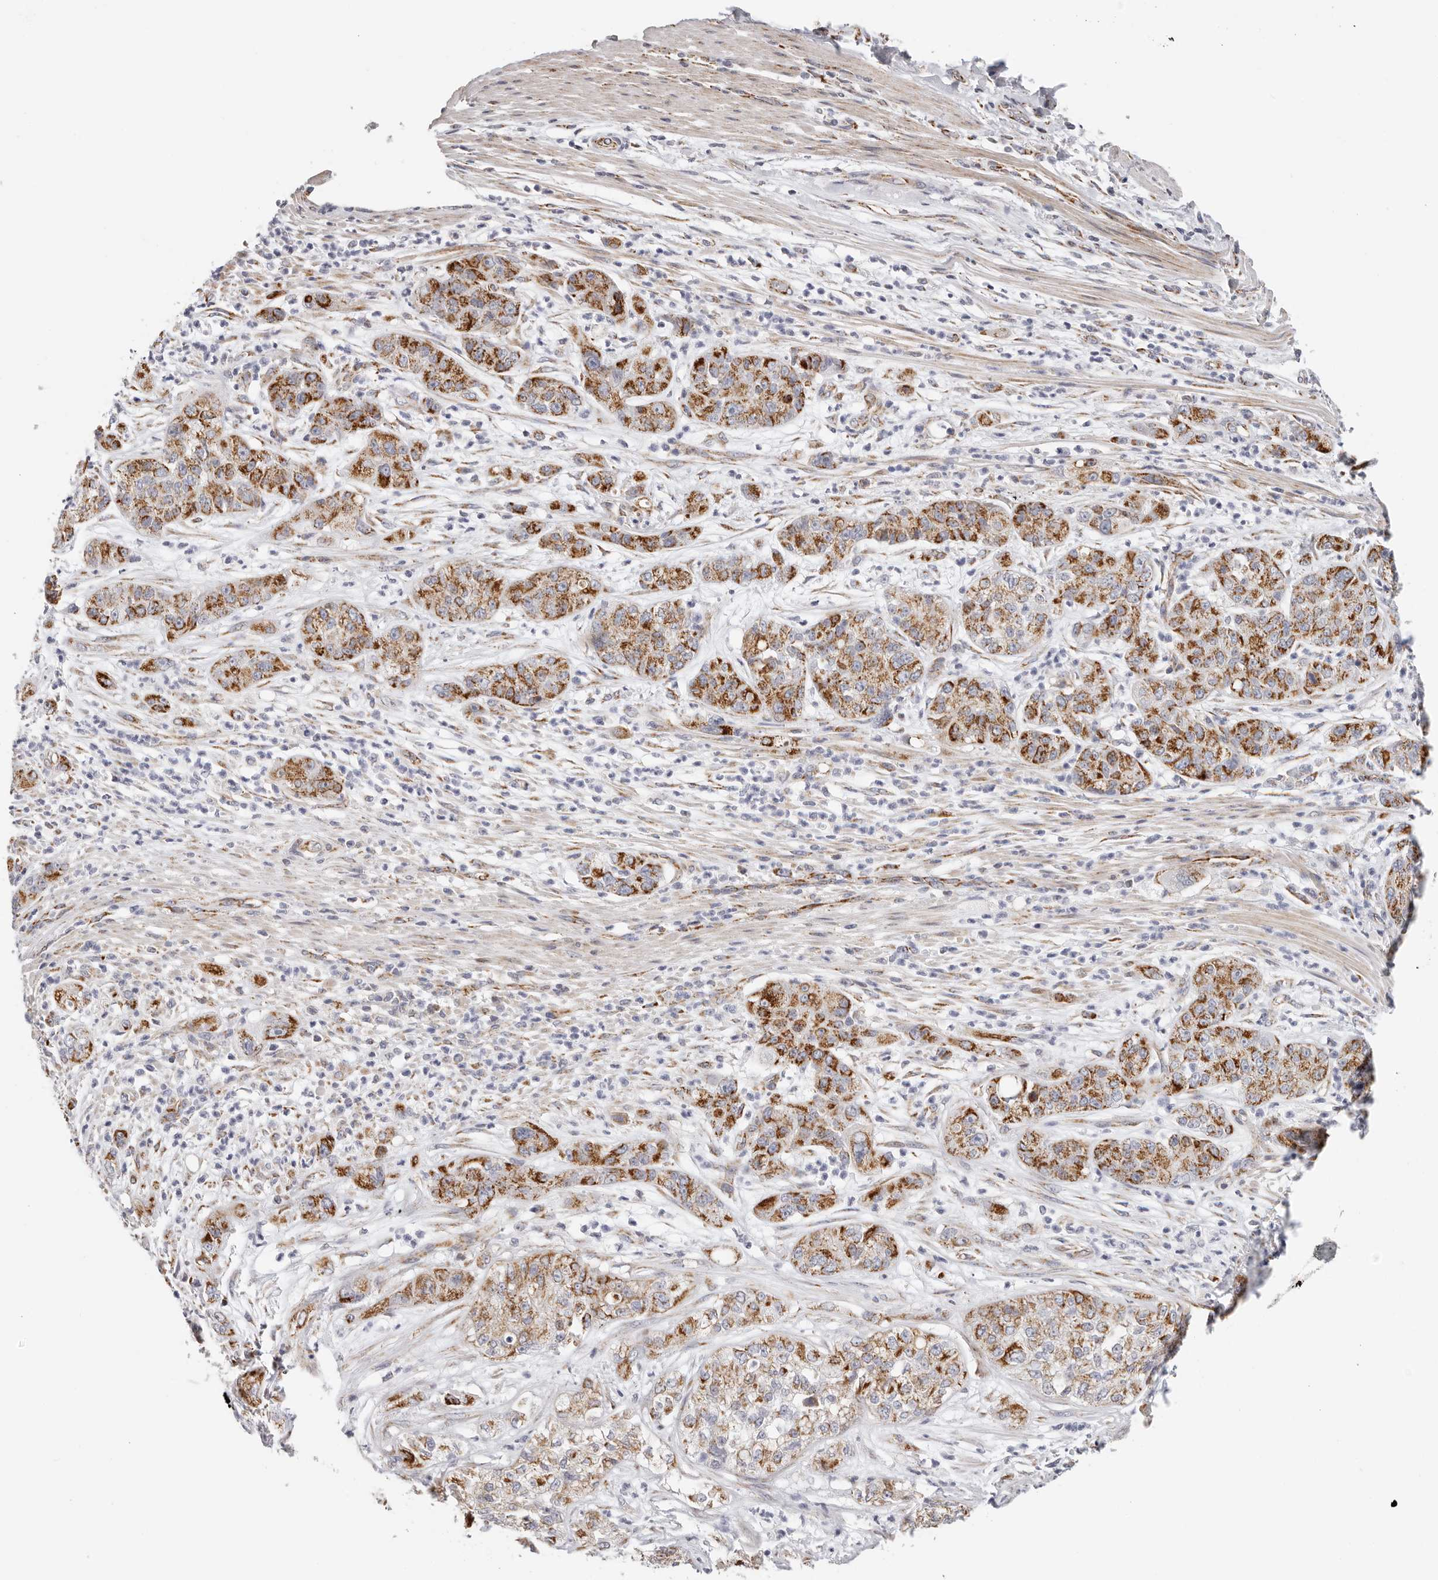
{"staining": {"intensity": "strong", "quantity": "25%-75%", "location": "cytoplasmic/membranous"}, "tissue": "pancreatic cancer", "cell_type": "Tumor cells", "image_type": "cancer", "snomed": [{"axis": "morphology", "description": "Adenocarcinoma, NOS"}, {"axis": "topography", "description": "Pancreas"}], "caption": "Approximately 25%-75% of tumor cells in human pancreatic cancer demonstrate strong cytoplasmic/membranous protein positivity as visualized by brown immunohistochemical staining.", "gene": "AFDN", "patient": {"sex": "female", "age": 78}}